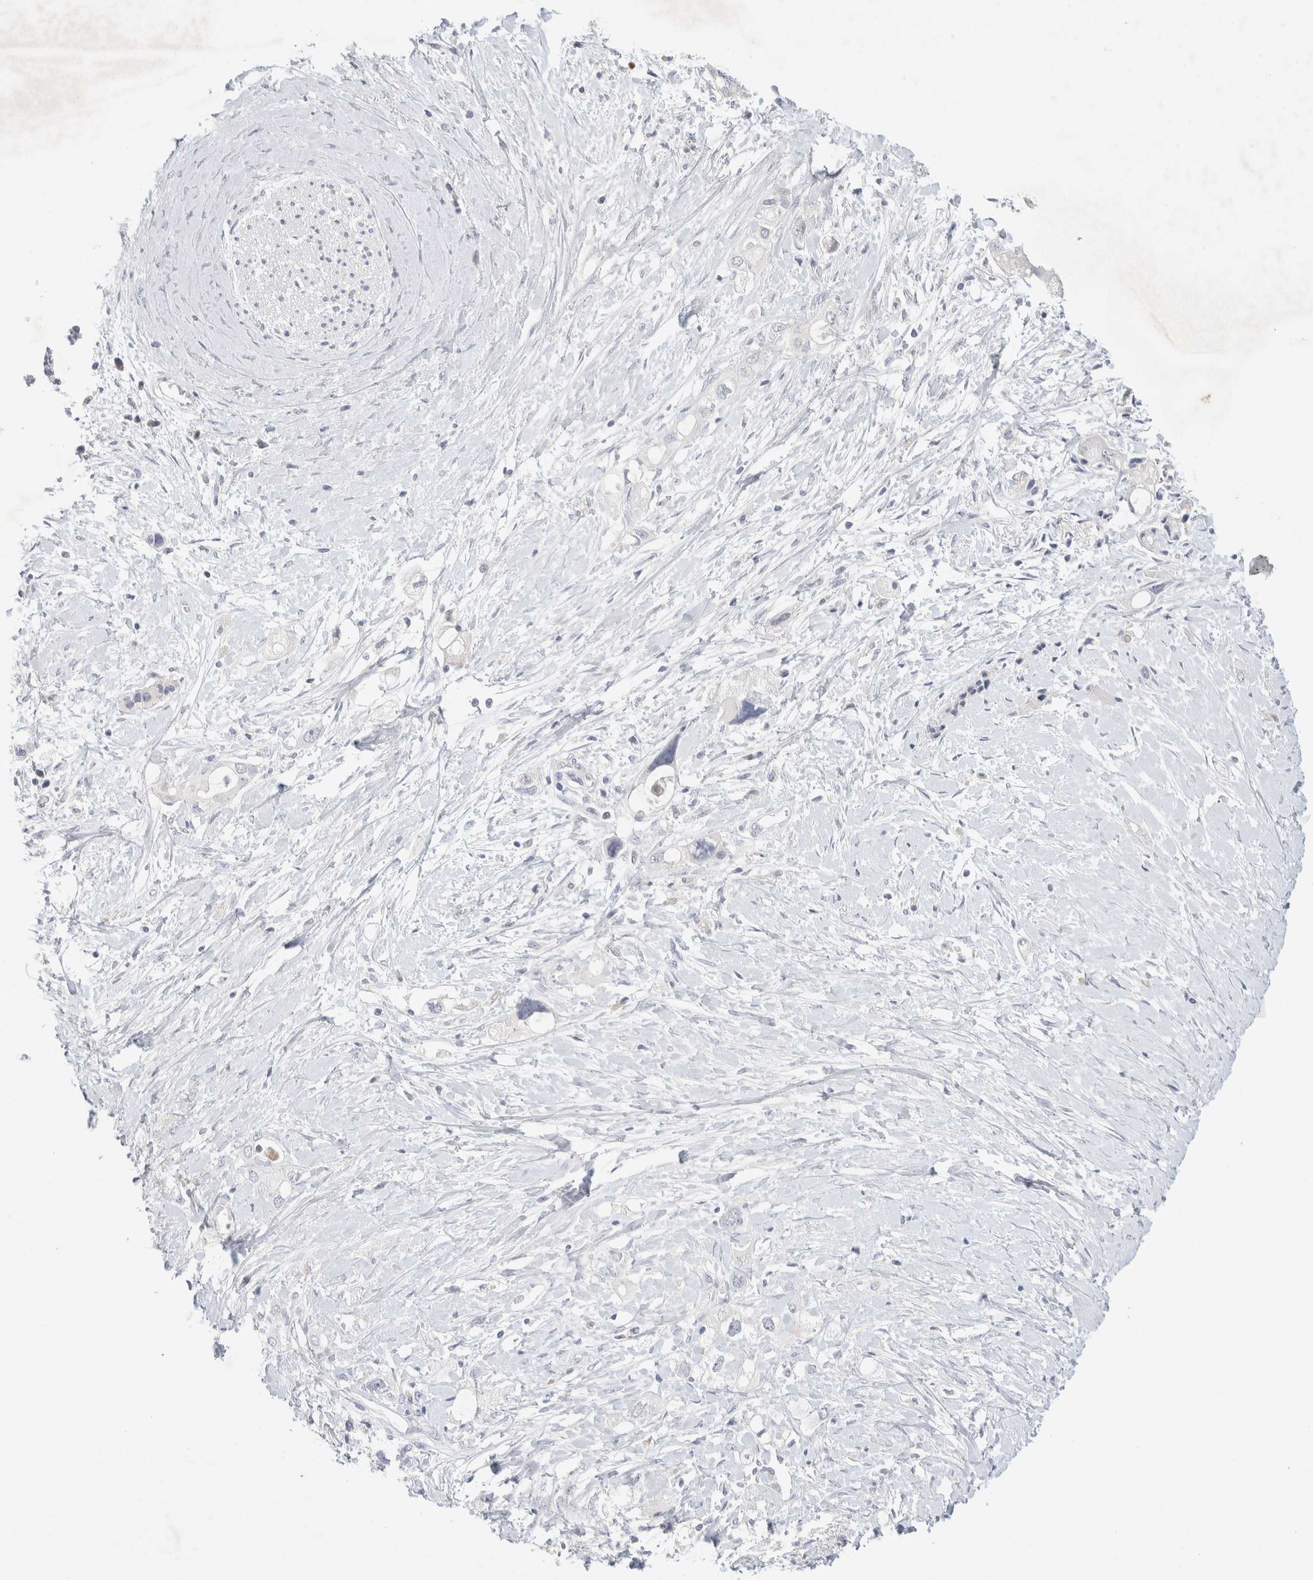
{"staining": {"intensity": "negative", "quantity": "none", "location": "none"}, "tissue": "pancreatic cancer", "cell_type": "Tumor cells", "image_type": "cancer", "snomed": [{"axis": "morphology", "description": "Adenocarcinoma, NOS"}, {"axis": "topography", "description": "Pancreas"}], "caption": "This micrograph is of pancreatic cancer stained with immunohistochemistry (IHC) to label a protein in brown with the nuclei are counter-stained blue. There is no expression in tumor cells. (DAB immunohistochemistry (IHC), high magnification).", "gene": "MPP2", "patient": {"sex": "female", "age": 56}}